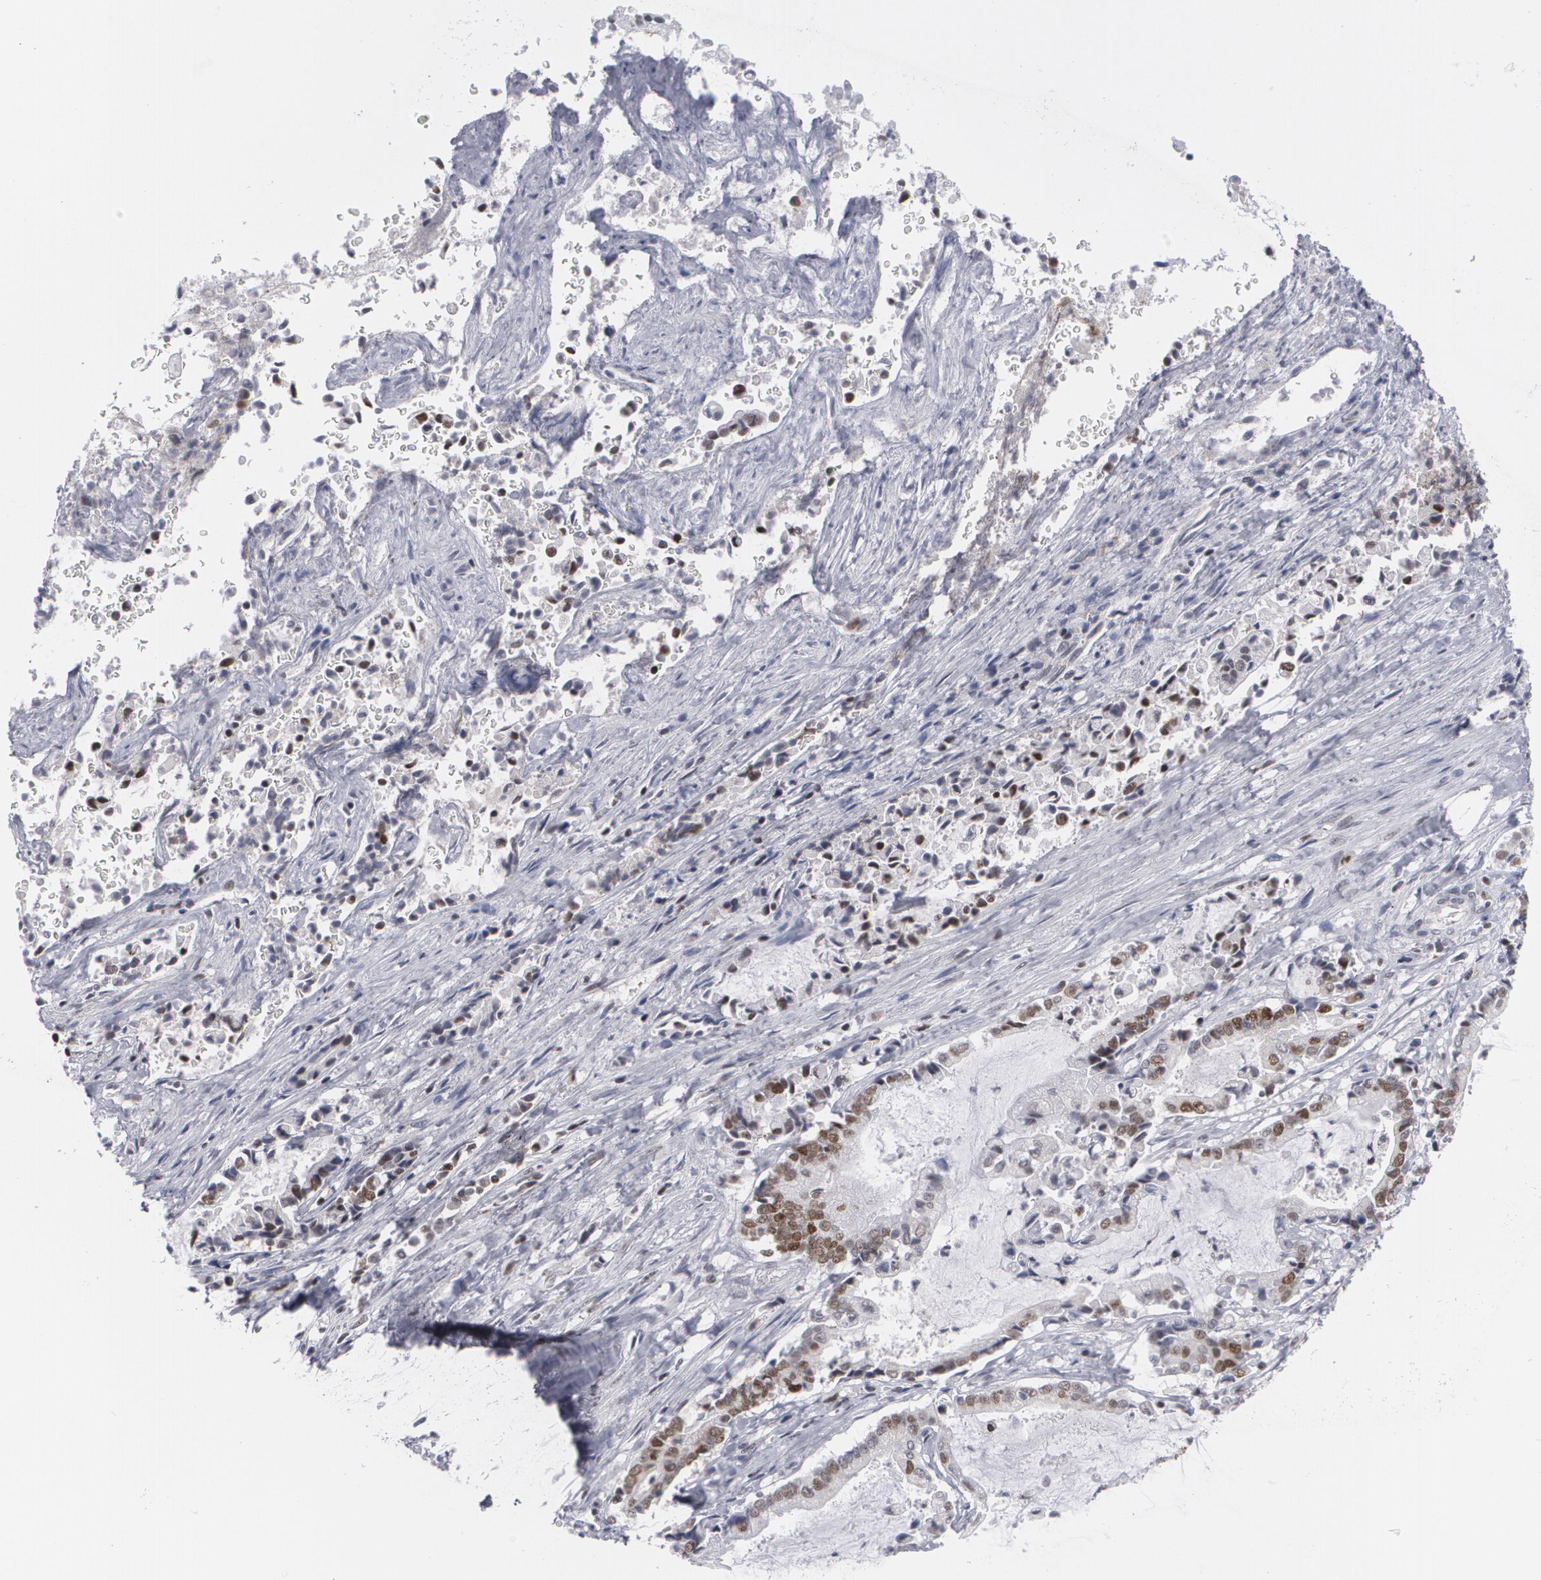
{"staining": {"intensity": "strong", "quantity": "25%-75%", "location": "nuclear"}, "tissue": "liver cancer", "cell_type": "Tumor cells", "image_type": "cancer", "snomed": [{"axis": "morphology", "description": "Cholangiocarcinoma"}, {"axis": "topography", "description": "Liver"}], "caption": "A brown stain highlights strong nuclear staining of a protein in human cholangiocarcinoma (liver) tumor cells.", "gene": "MCL1", "patient": {"sex": "male", "age": 57}}